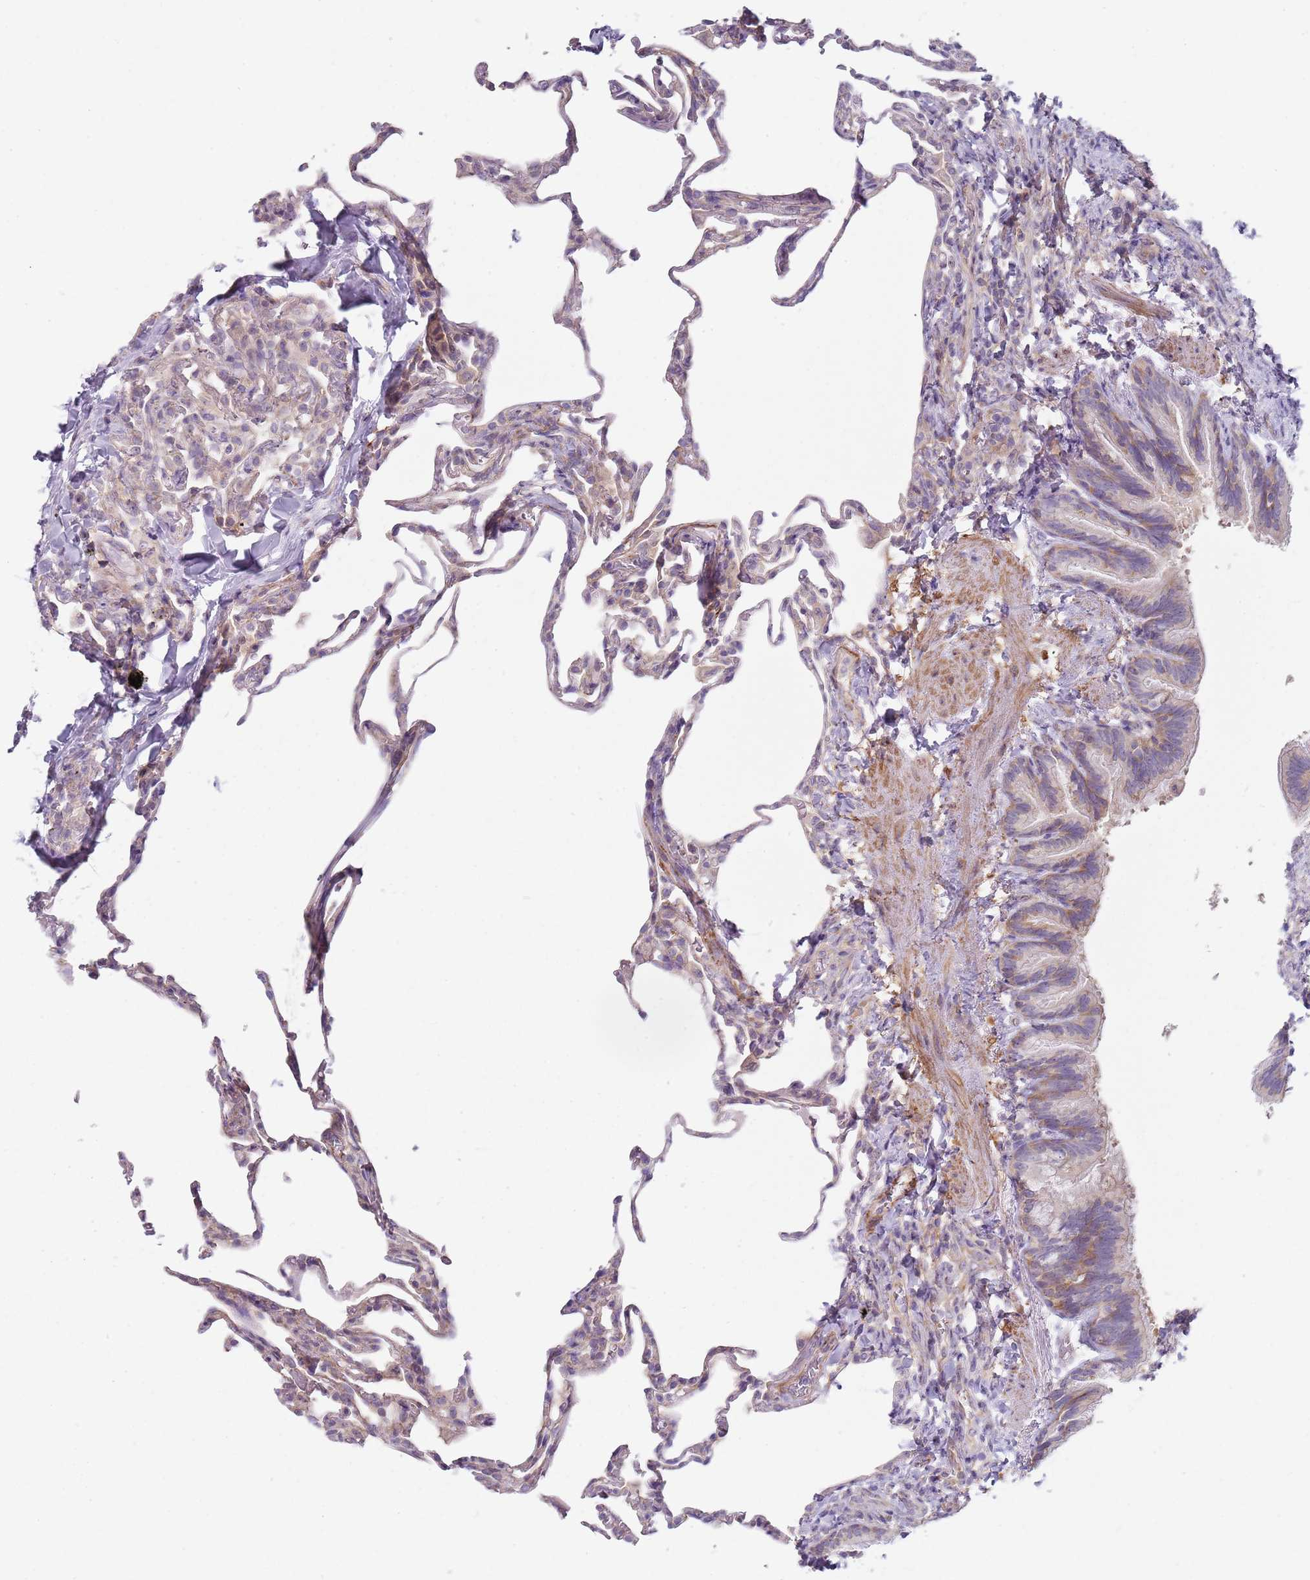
{"staining": {"intensity": "weak", "quantity": "<25%", "location": "cytoplasmic/membranous"}, "tissue": "lung", "cell_type": "Alveolar cells", "image_type": "normal", "snomed": [{"axis": "morphology", "description": "Normal tissue, NOS"}, {"axis": "topography", "description": "Lung"}], "caption": "High power microscopy image of an immunohistochemistry (IHC) photomicrograph of unremarkable lung, revealing no significant expression in alveolar cells.", "gene": "SLC26A6", "patient": {"sex": "male", "age": 20}}